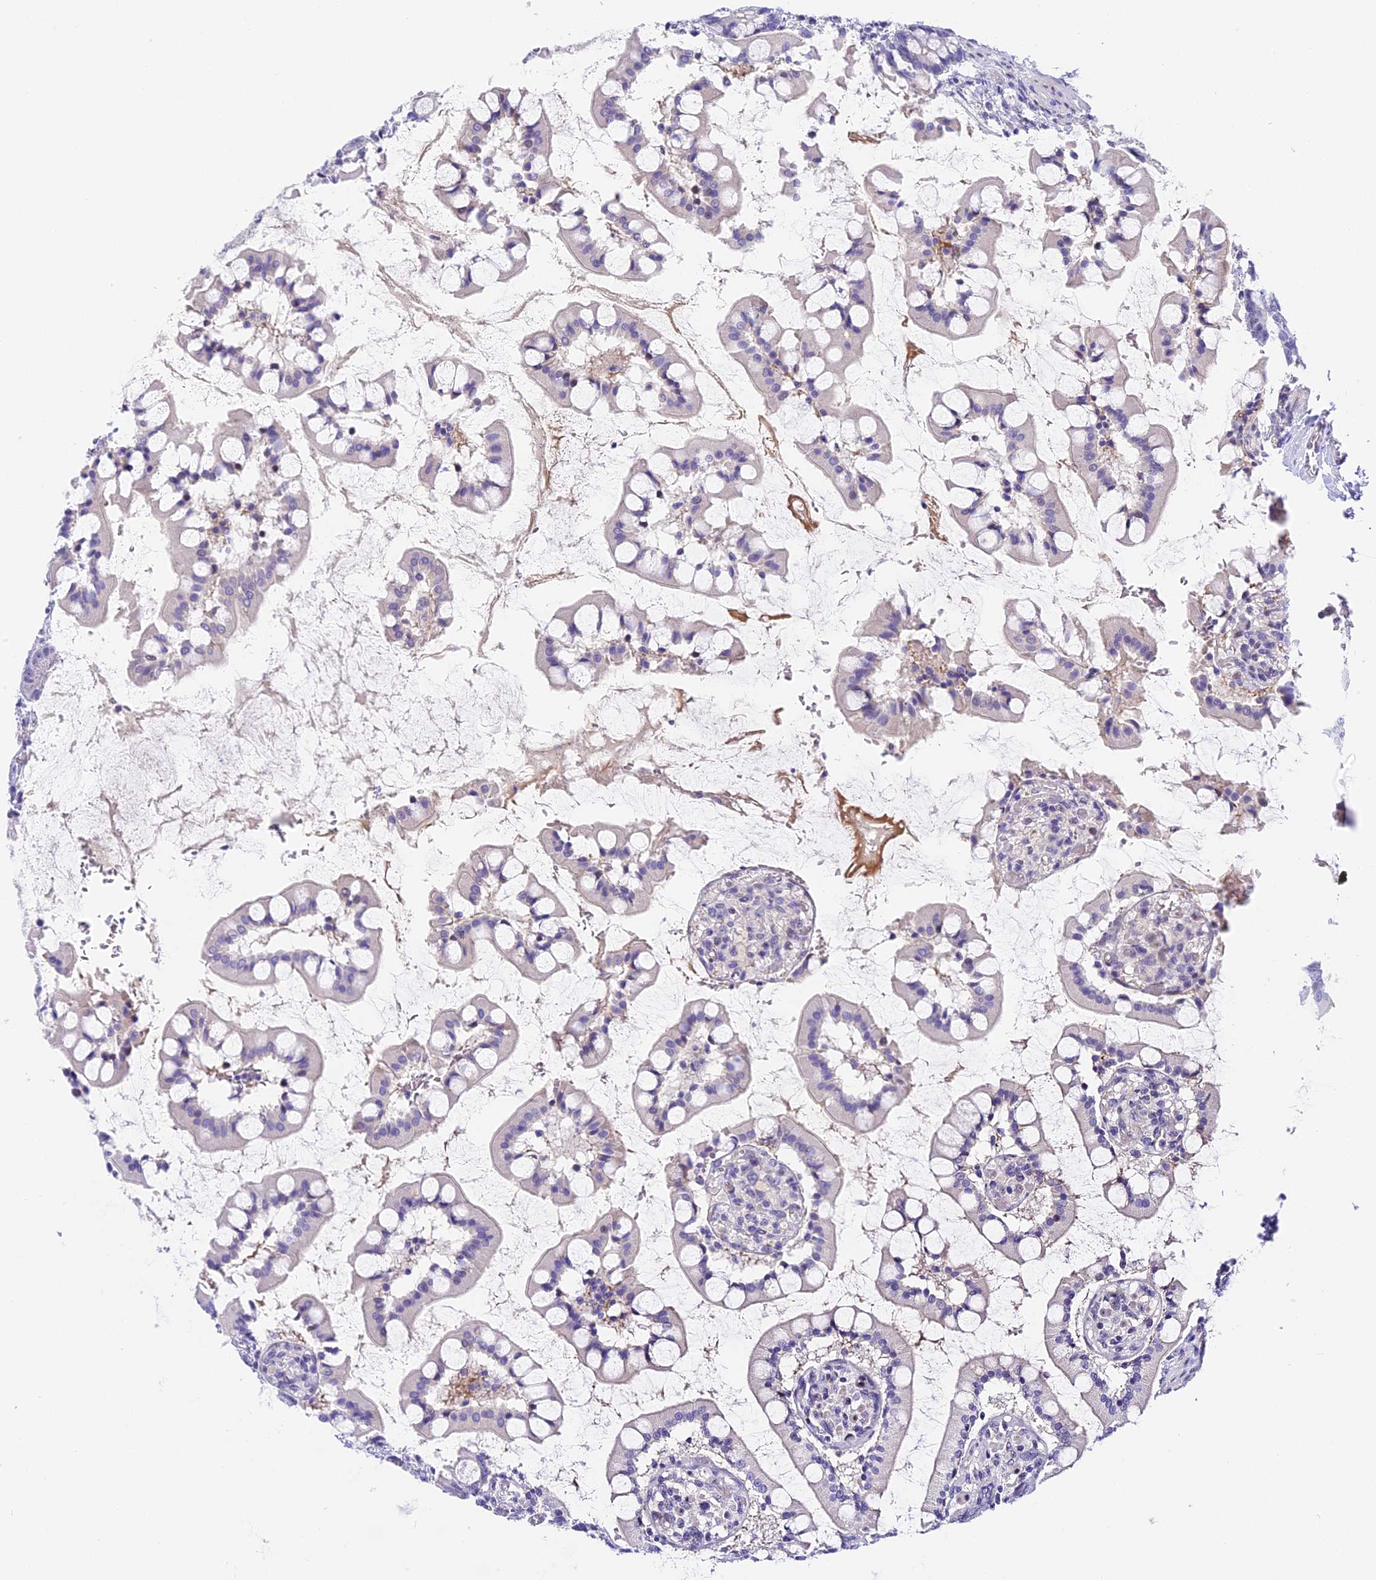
{"staining": {"intensity": "moderate", "quantity": "<25%", "location": "cytoplasmic/membranous"}, "tissue": "small intestine", "cell_type": "Glandular cells", "image_type": "normal", "snomed": [{"axis": "morphology", "description": "Normal tissue, NOS"}, {"axis": "topography", "description": "Small intestine"}], "caption": "Immunohistochemistry (IHC) image of normal small intestine: small intestine stained using immunohistochemistry reveals low levels of moderate protein expression localized specifically in the cytoplasmic/membranous of glandular cells, appearing as a cytoplasmic/membranous brown color.", "gene": "MIDN", "patient": {"sex": "male", "age": 52}}